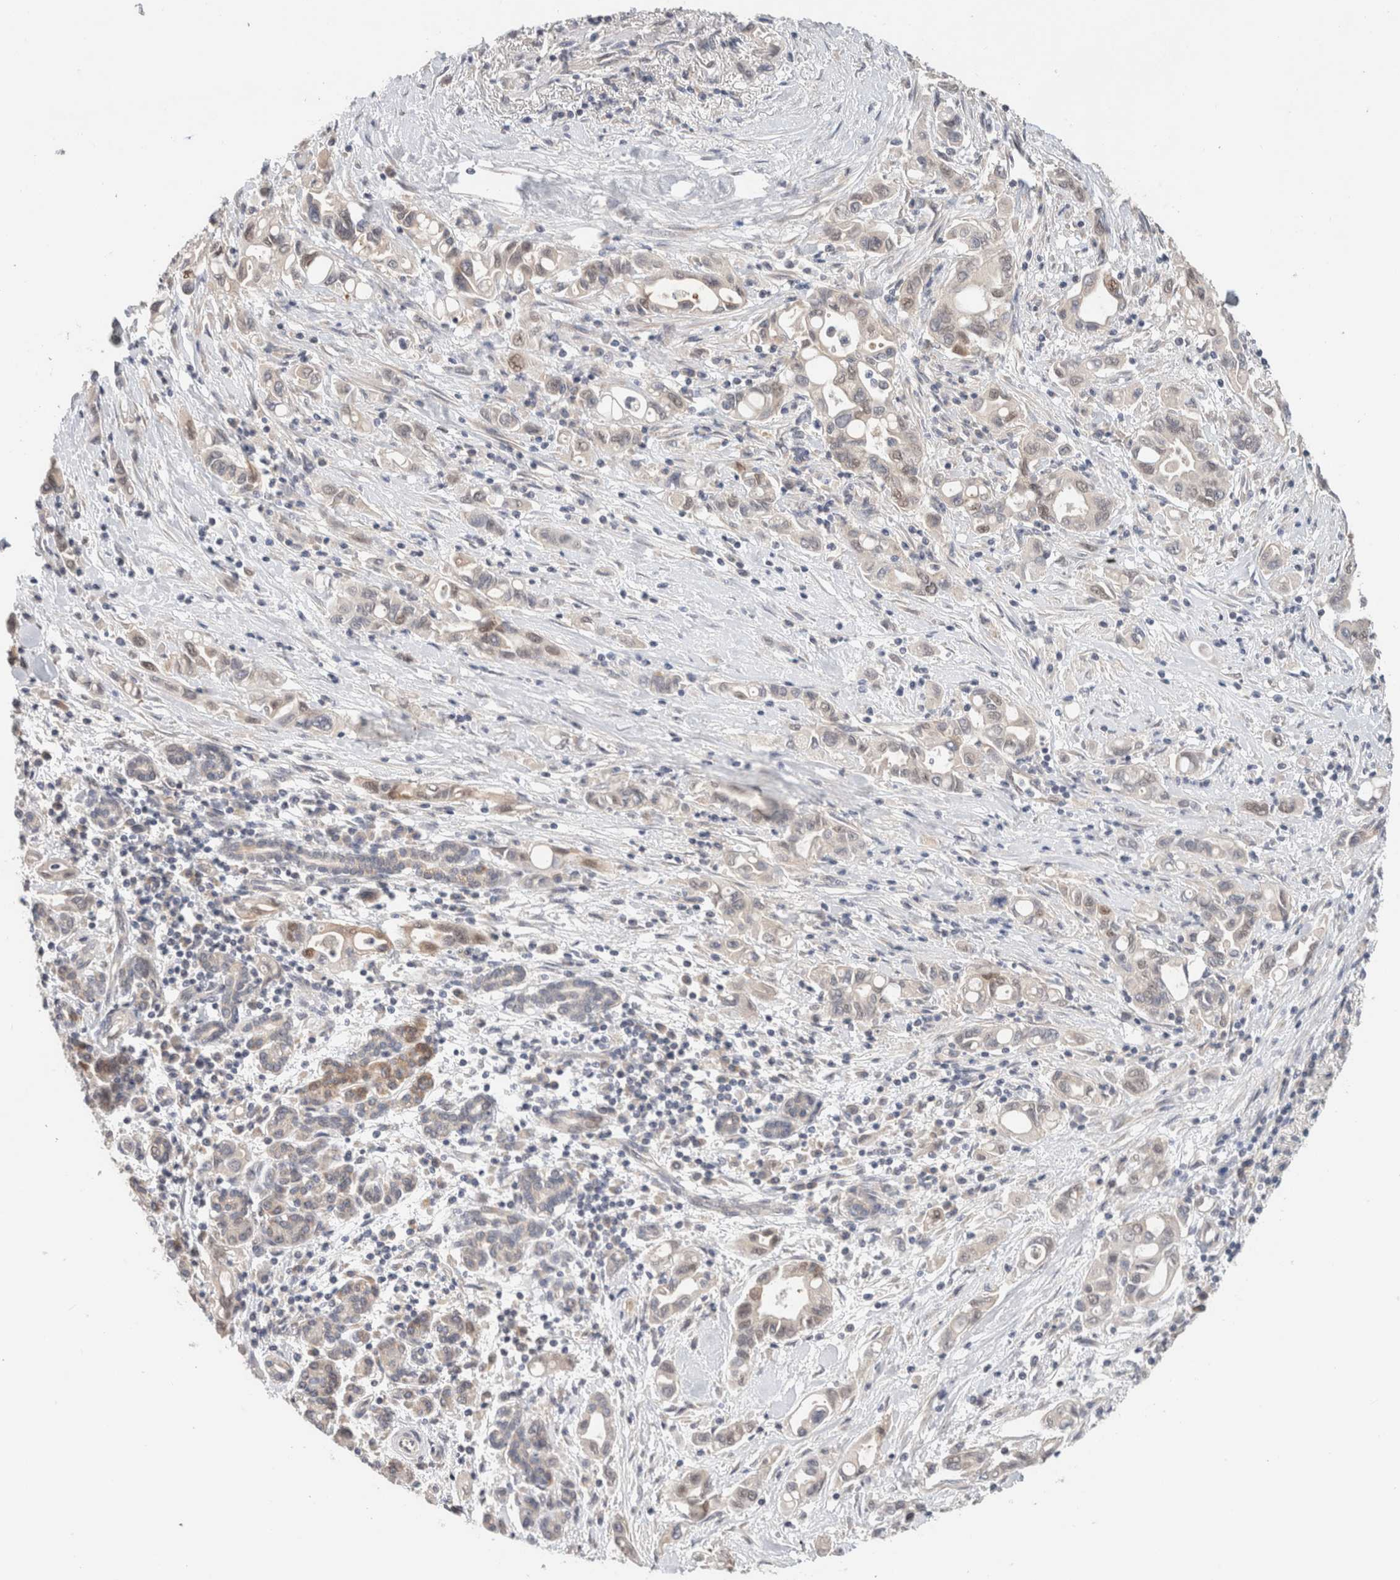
{"staining": {"intensity": "weak", "quantity": "<25%", "location": "cytoplasmic/membranous"}, "tissue": "pancreatic cancer", "cell_type": "Tumor cells", "image_type": "cancer", "snomed": [{"axis": "morphology", "description": "Adenocarcinoma, NOS"}, {"axis": "topography", "description": "Pancreas"}], "caption": "Protein analysis of pancreatic cancer (adenocarcinoma) reveals no significant positivity in tumor cells.", "gene": "CA13", "patient": {"sex": "female", "age": 57}}